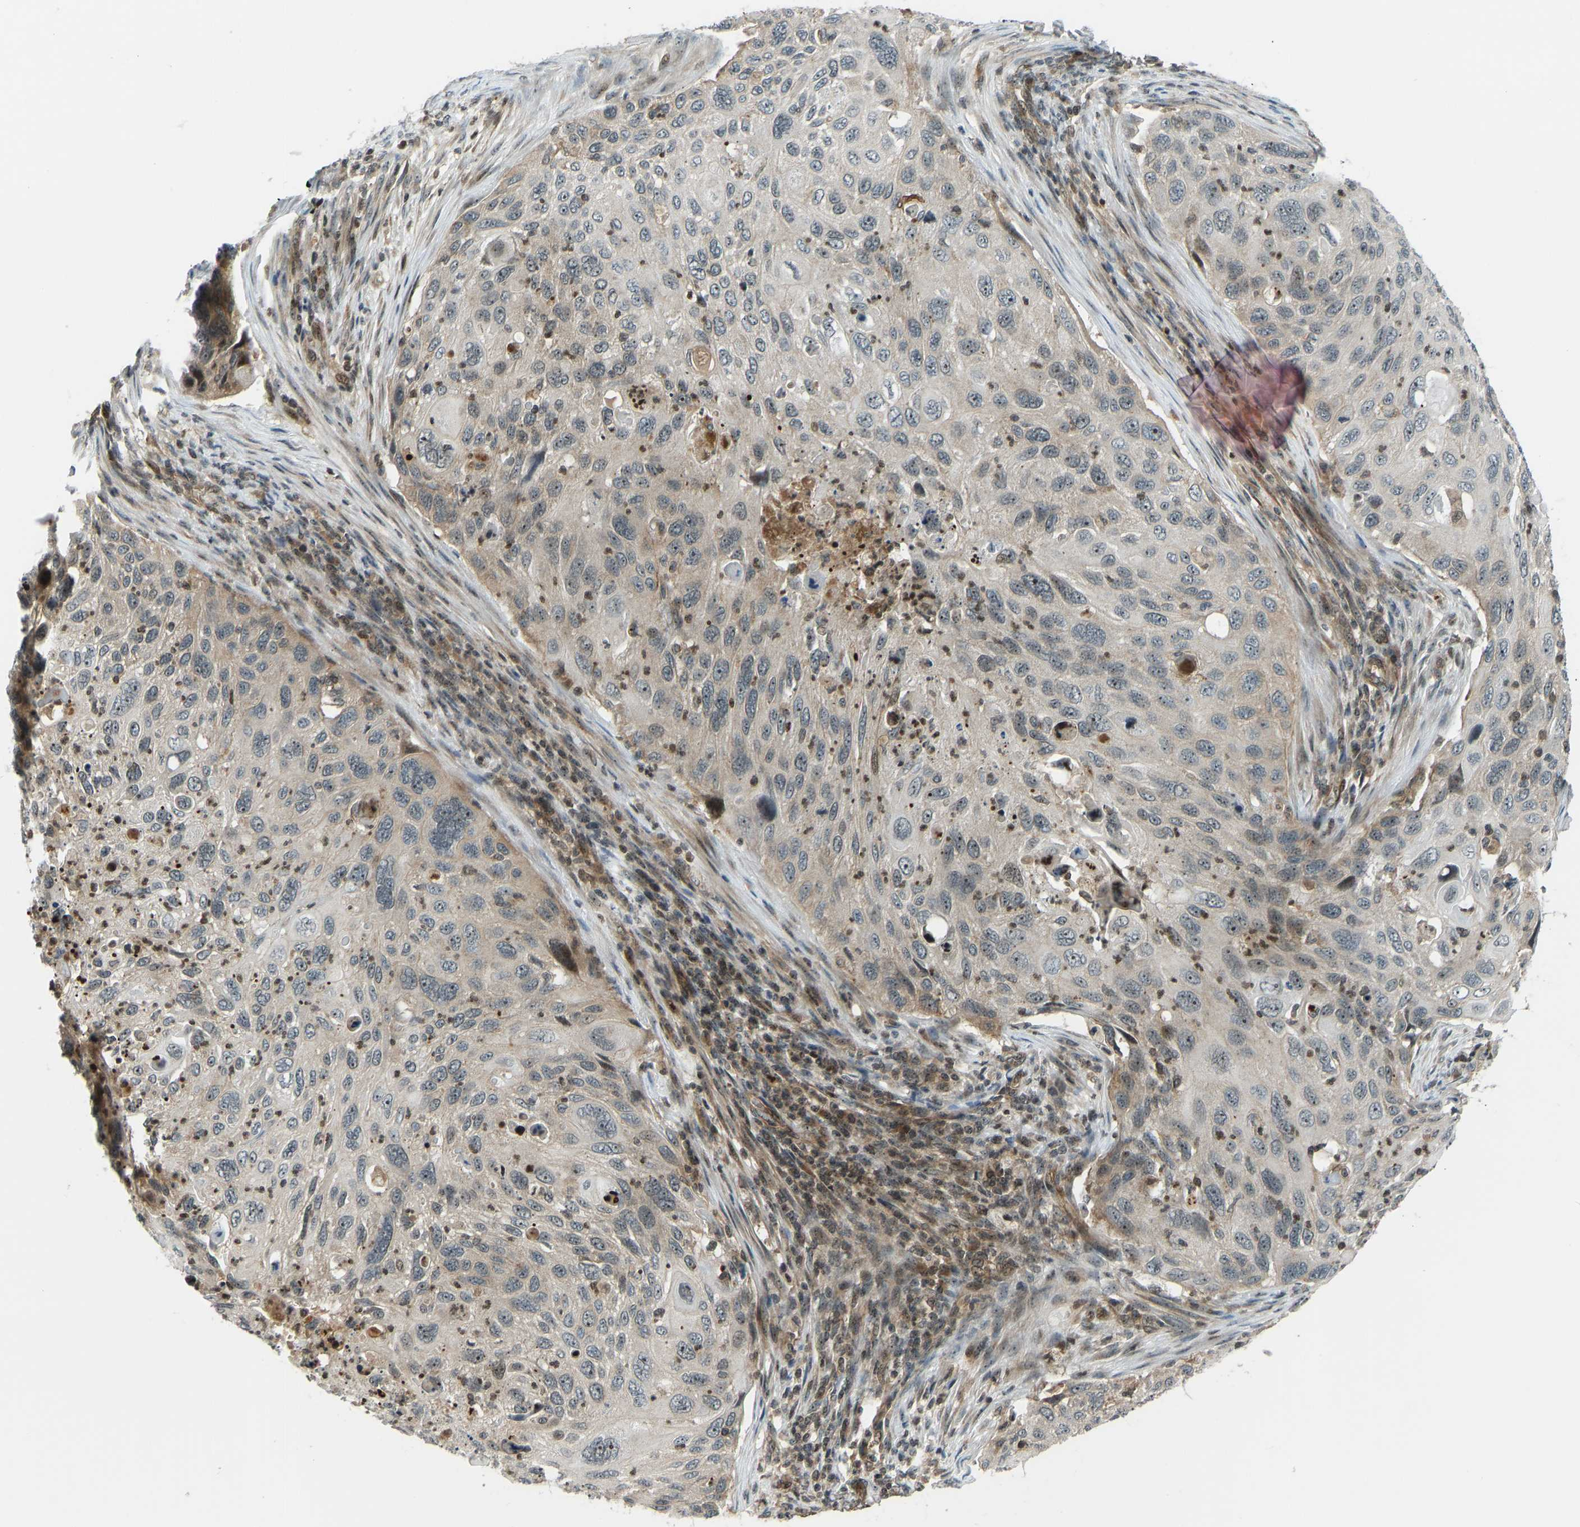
{"staining": {"intensity": "weak", "quantity": "<25%", "location": "cytoplasmic/membranous"}, "tissue": "cervical cancer", "cell_type": "Tumor cells", "image_type": "cancer", "snomed": [{"axis": "morphology", "description": "Squamous cell carcinoma, NOS"}, {"axis": "topography", "description": "Cervix"}], "caption": "Immunohistochemistry image of human squamous cell carcinoma (cervical) stained for a protein (brown), which reveals no expression in tumor cells.", "gene": "SVOPL", "patient": {"sex": "female", "age": 70}}